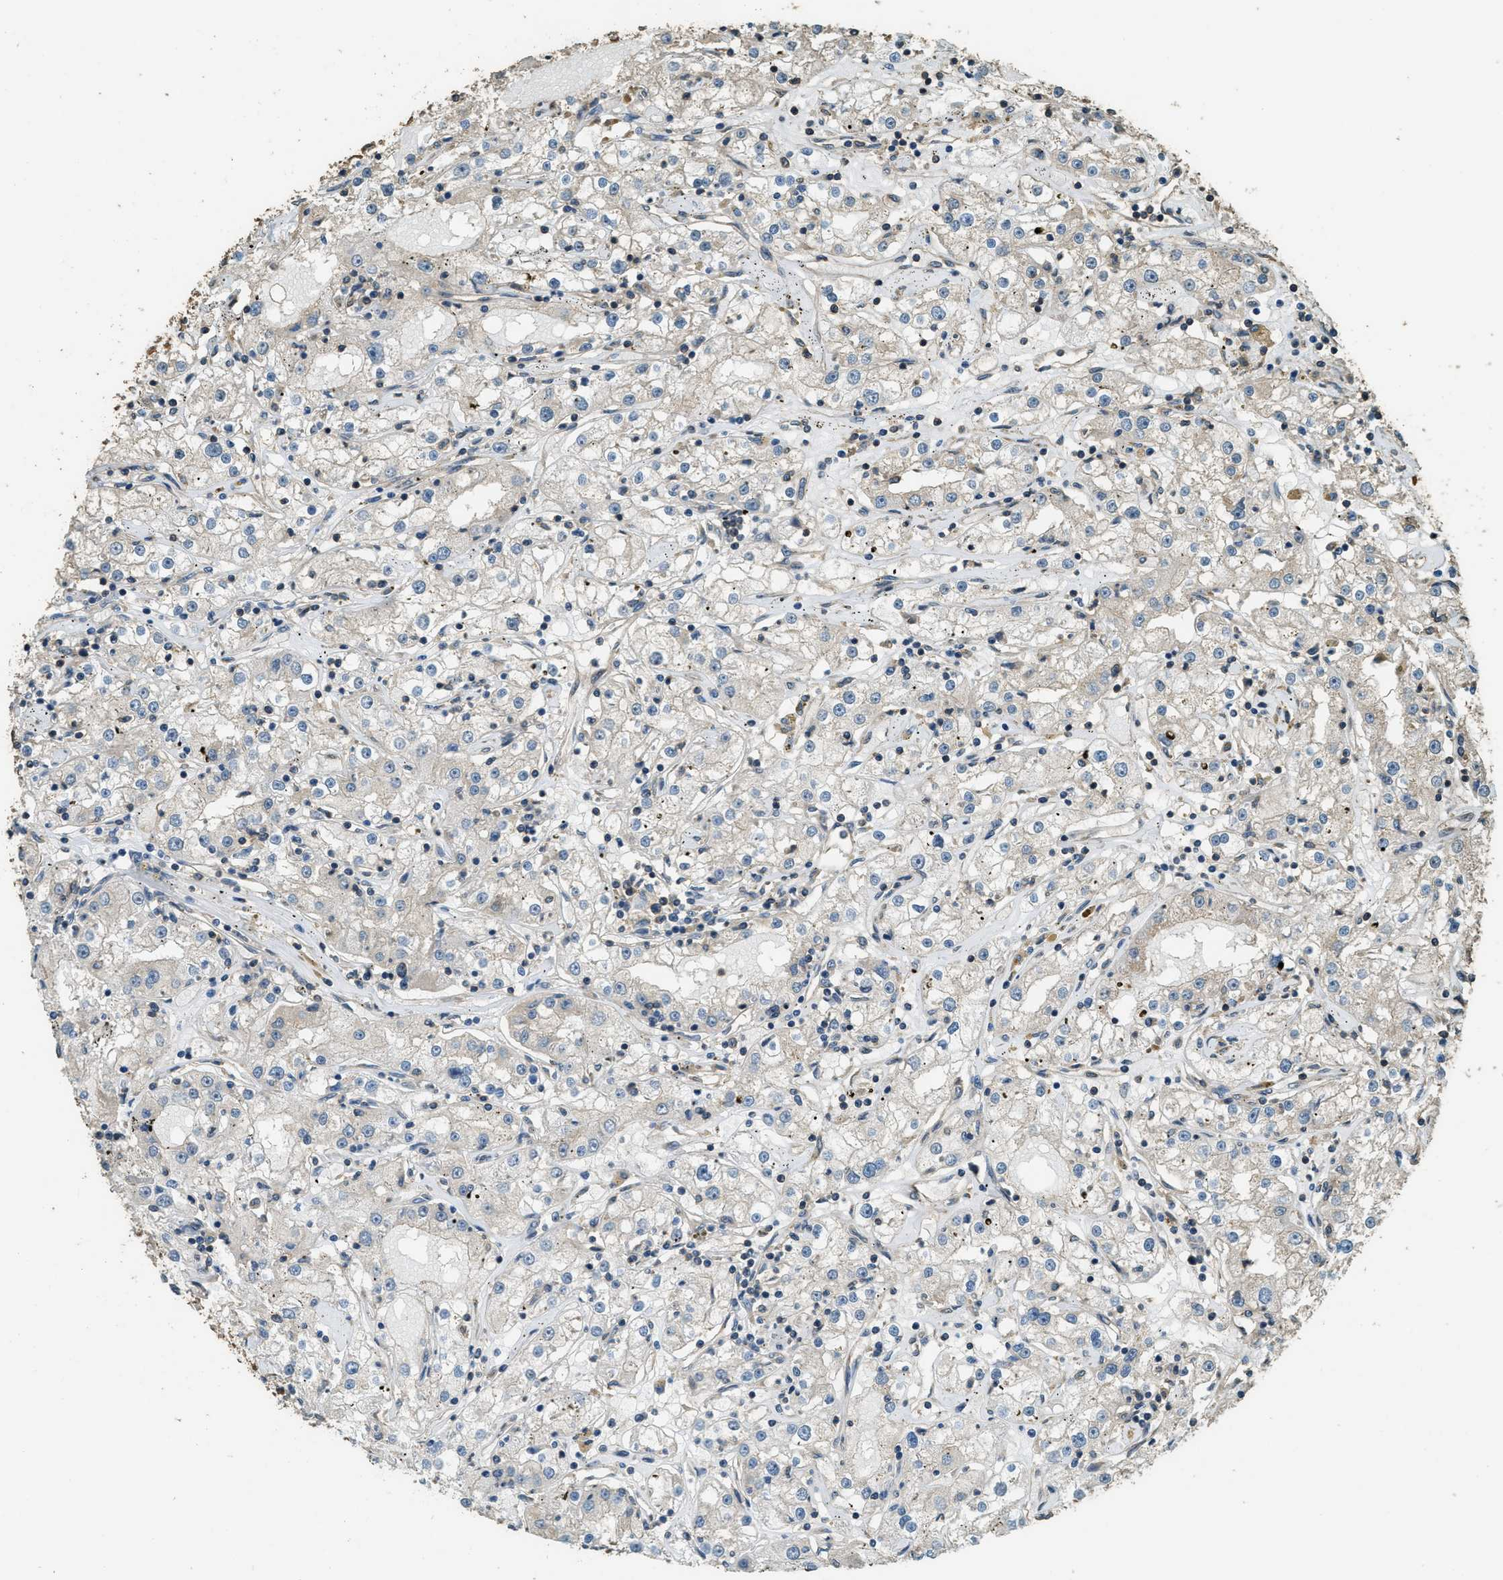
{"staining": {"intensity": "negative", "quantity": "none", "location": "none"}, "tissue": "renal cancer", "cell_type": "Tumor cells", "image_type": "cancer", "snomed": [{"axis": "morphology", "description": "Adenocarcinoma, NOS"}, {"axis": "topography", "description": "Kidney"}], "caption": "Image shows no significant protein positivity in tumor cells of renal cancer (adenocarcinoma).", "gene": "MARS1", "patient": {"sex": "male", "age": 56}}